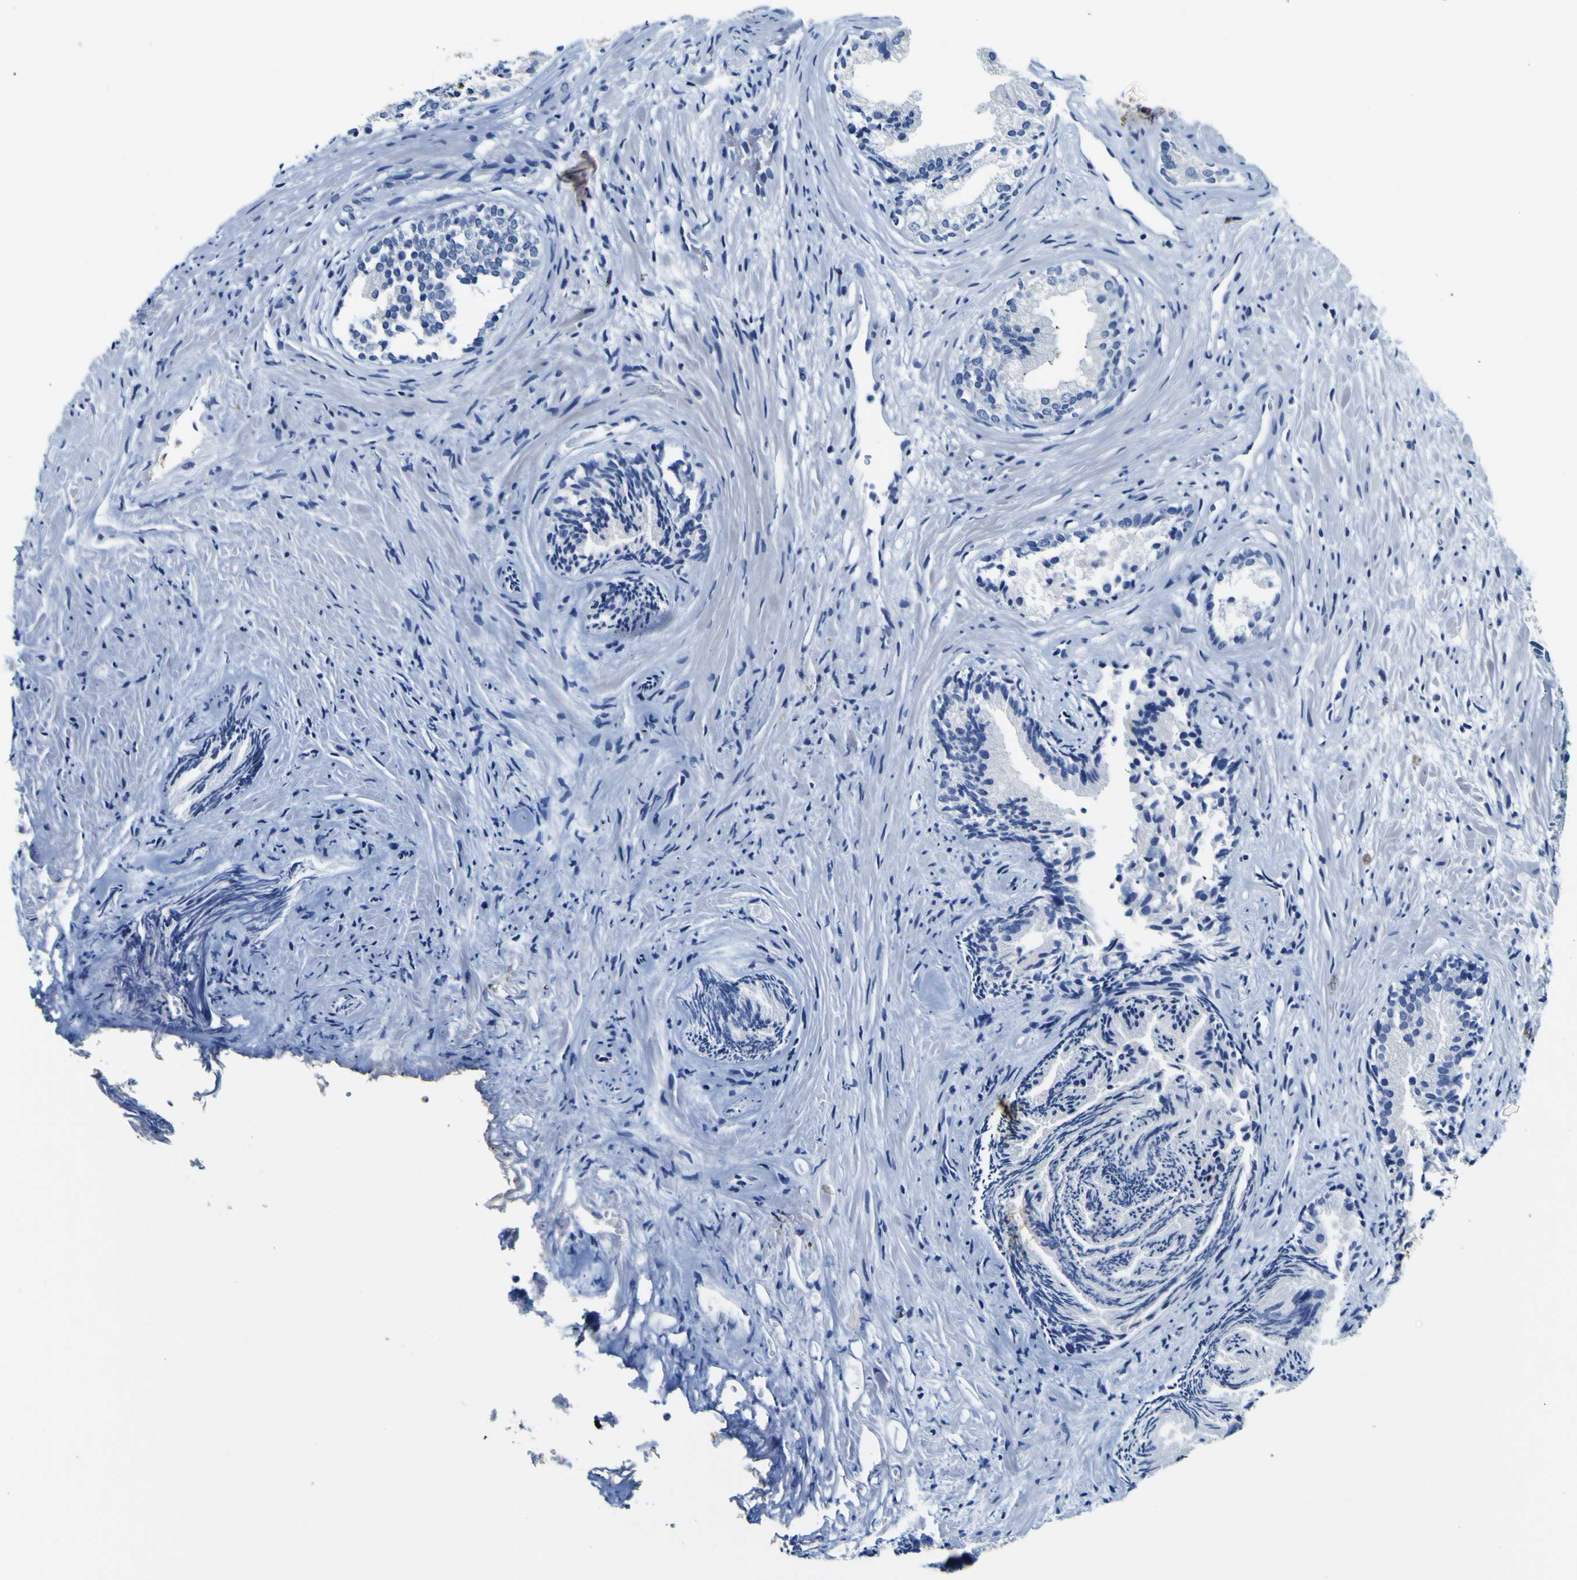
{"staining": {"intensity": "moderate", "quantity": ">75%", "location": "cytoplasmic/membranous"}, "tissue": "prostate", "cell_type": "Glandular cells", "image_type": "normal", "snomed": [{"axis": "morphology", "description": "Normal tissue, NOS"}, {"axis": "topography", "description": "Prostate"}], "caption": "An immunohistochemistry photomicrograph of benign tissue is shown. Protein staining in brown shows moderate cytoplasmic/membranous positivity in prostate within glandular cells. The protein of interest is stained brown, and the nuclei are stained in blue (DAB (3,3'-diaminobenzidine) IHC with brightfield microscopy, high magnification).", "gene": "PXDN", "patient": {"sex": "male", "age": 76}}